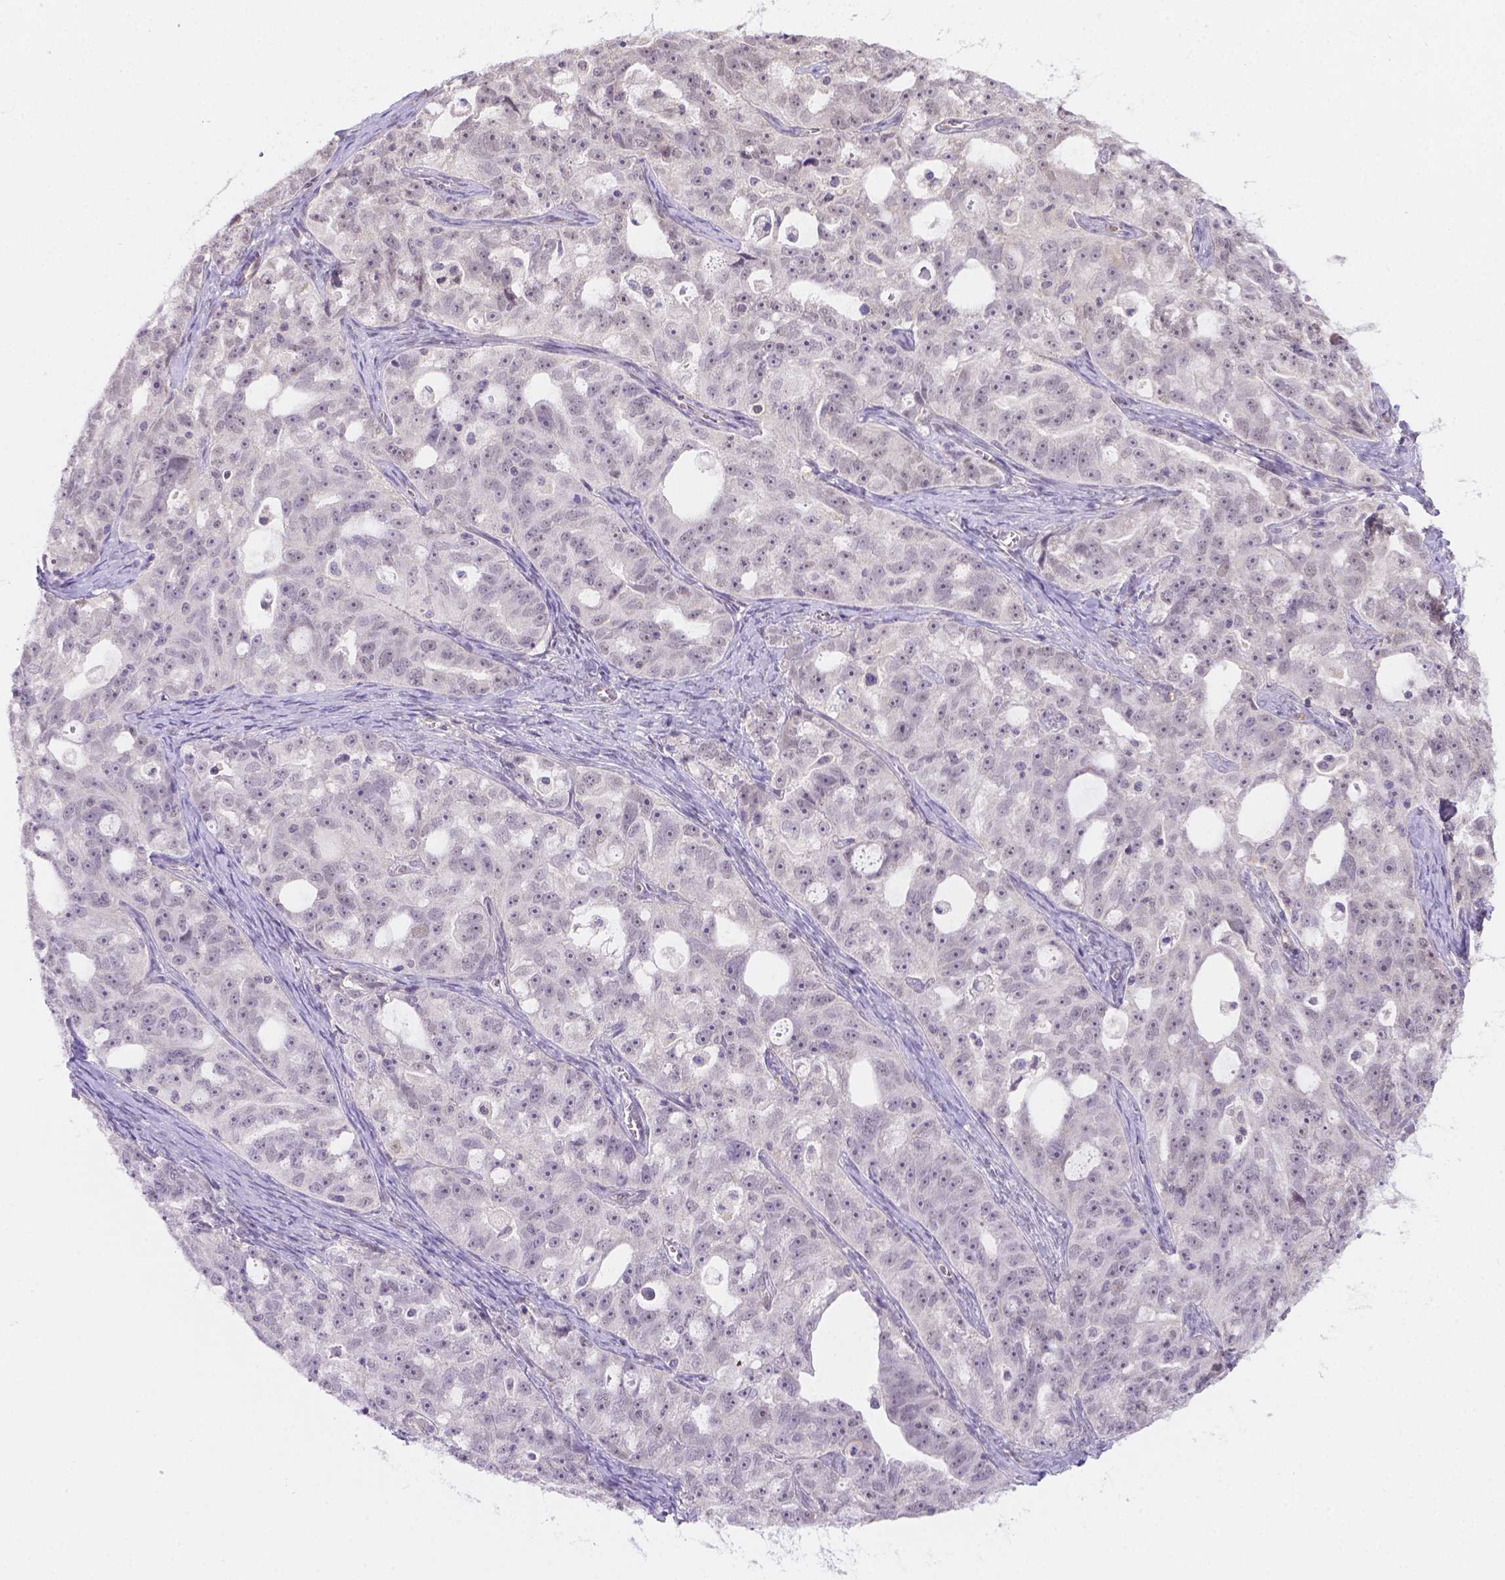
{"staining": {"intensity": "negative", "quantity": "none", "location": "none"}, "tissue": "ovarian cancer", "cell_type": "Tumor cells", "image_type": "cancer", "snomed": [{"axis": "morphology", "description": "Cystadenocarcinoma, serous, NOS"}, {"axis": "topography", "description": "Ovary"}], "caption": "Protein analysis of serous cystadenocarcinoma (ovarian) exhibits no significant staining in tumor cells.", "gene": "NXPE2", "patient": {"sex": "female", "age": 51}}